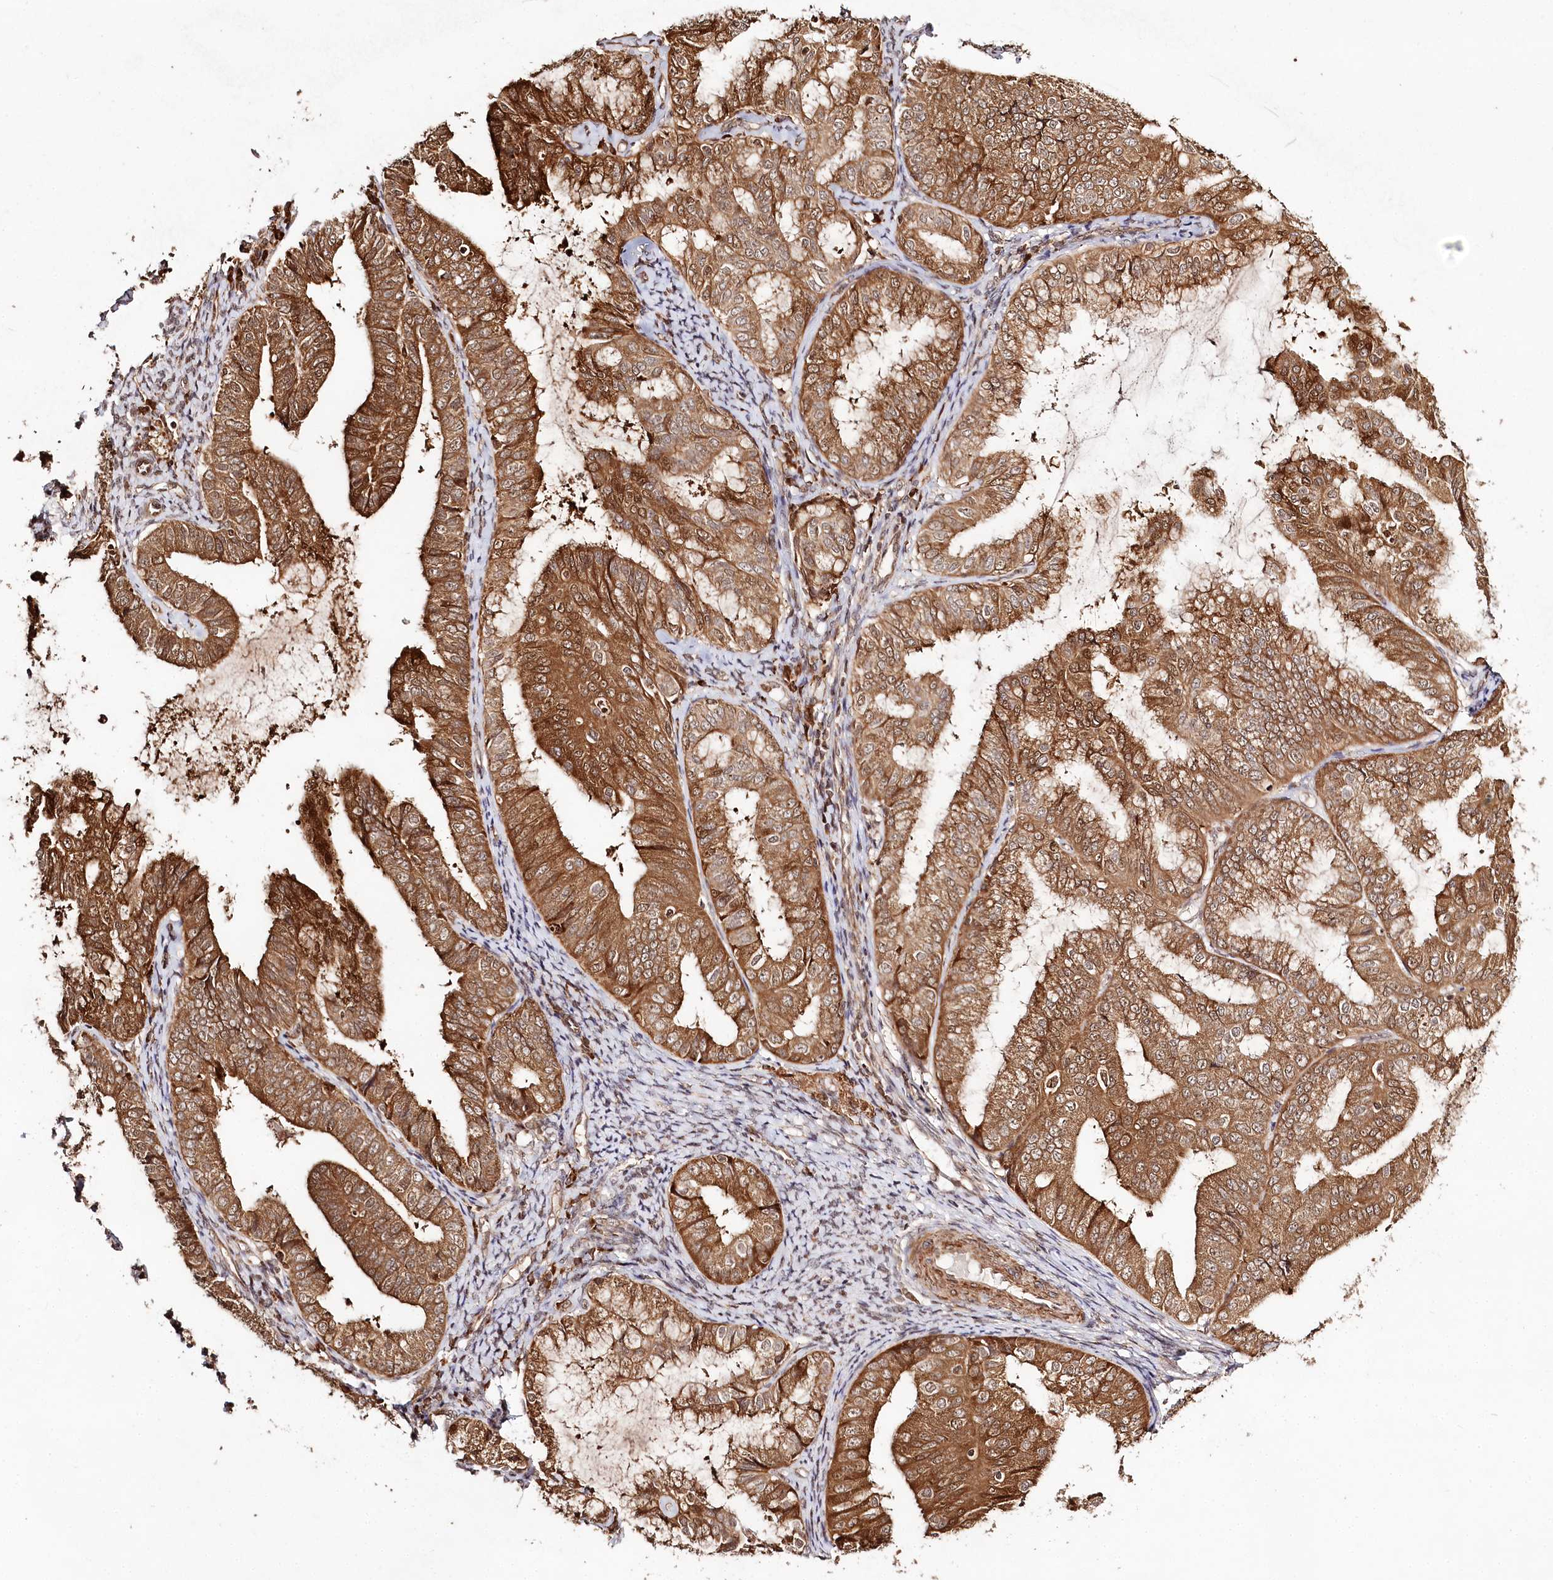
{"staining": {"intensity": "strong", "quantity": ">75%", "location": "cytoplasmic/membranous,nuclear"}, "tissue": "endometrial cancer", "cell_type": "Tumor cells", "image_type": "cancer", "snomed": [{"axis": "morphology", "description": "Adenocarcinoma, NOS"}, {"axis": "topography", "description": "Endometrium"}], "caption": "Protein expression analysis of endometrial cancer displays strong cytoplasmic/membranous and nuclear expression in approximately >75% of tumor cells. The staining is performed using DAB (3,3'-diaminobenzidine) brown chromogen to label protein expression. The nuclei are counter-stained blue using hematoxylin.", "gene": "ULK2", "patient": {"sex": "female", "age": 63}}